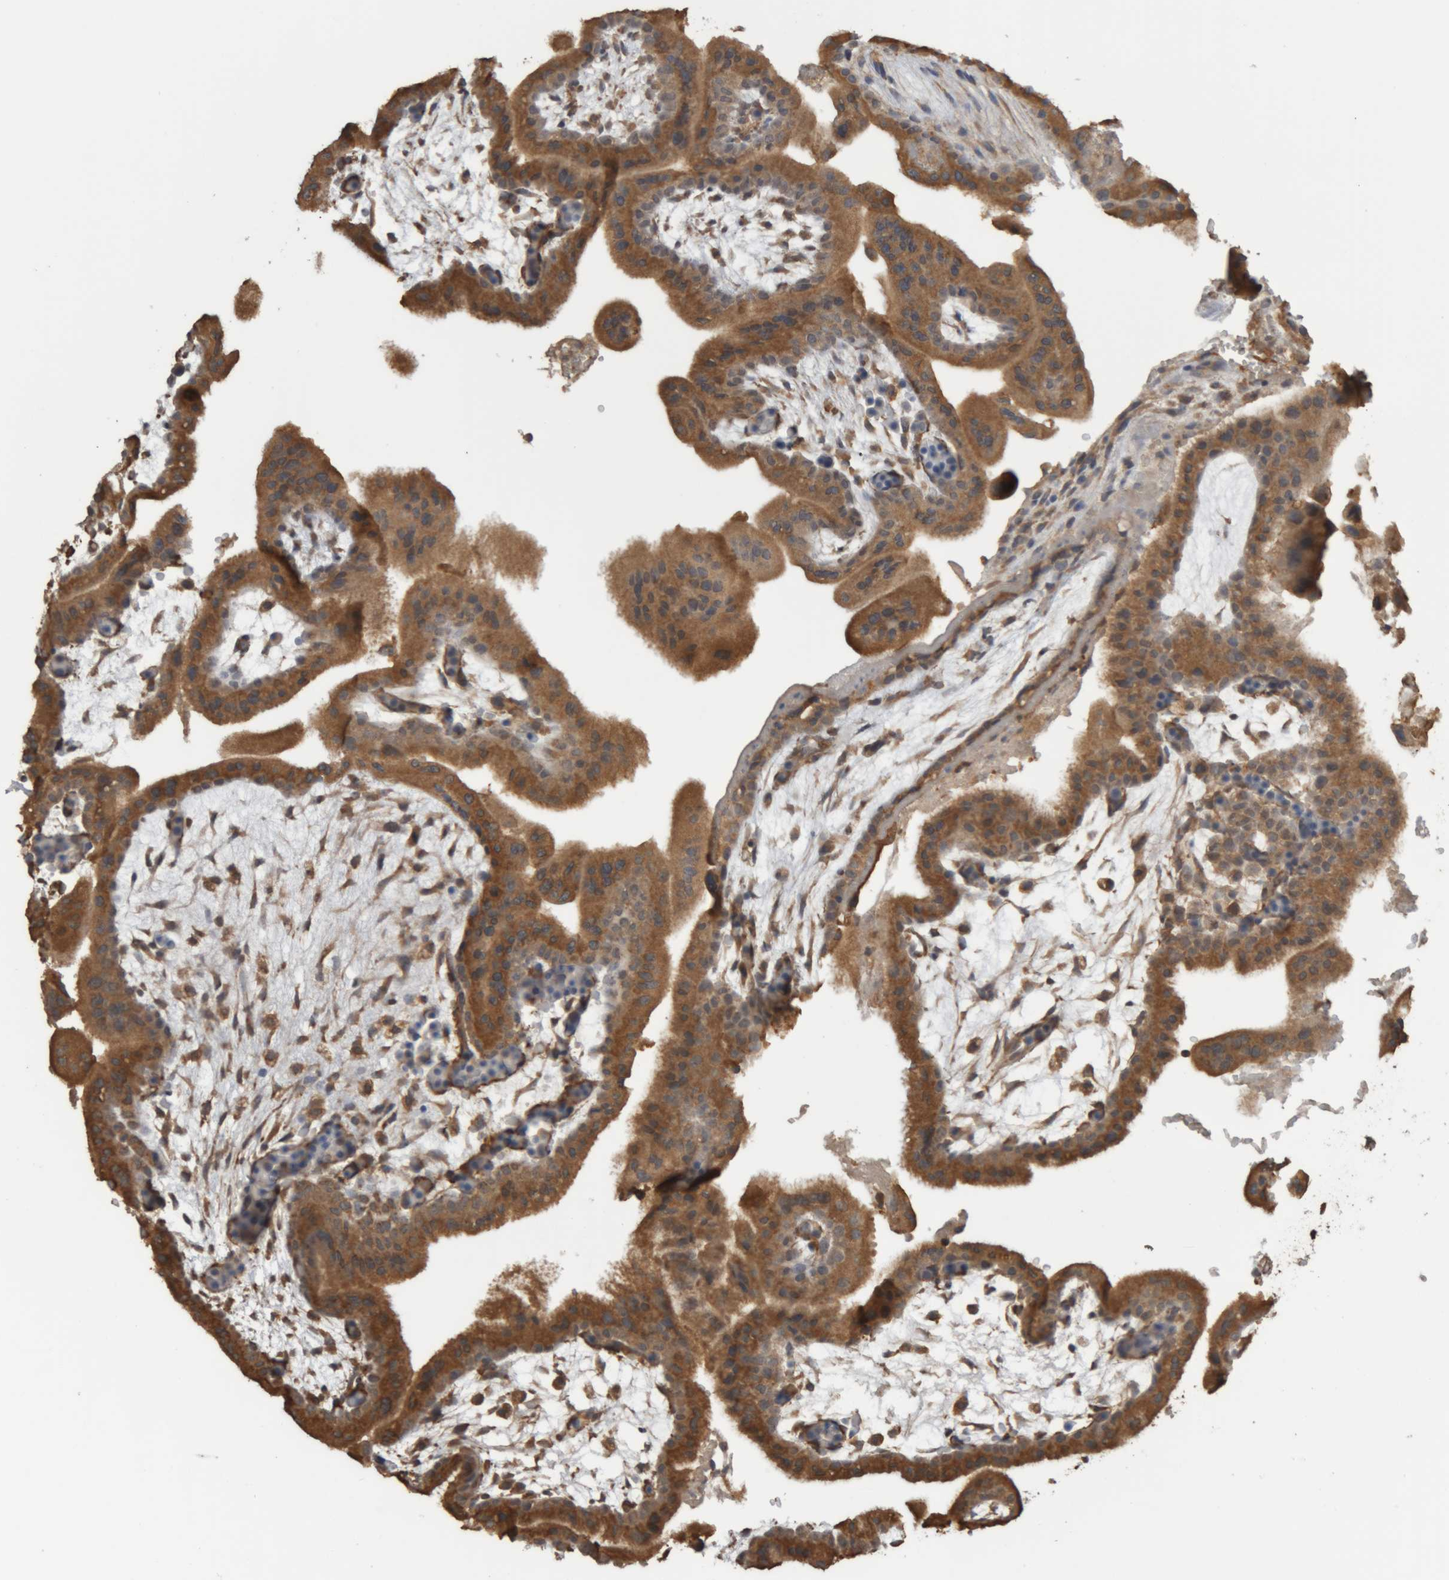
{"staining": {"intensity": "moderate", "quantity": ">75%", "location": "cytoplasmic/membranous"}, "tissue": "placenta", "cell_type": "Decidual cells", "image_type": "normal", "snomed": [{"axis": "morphology", "description": "Normal tissue, NOS"}, {"axis": "topography", "description": "Placenta"}], "caption": "Human placenta stained with a brown dye shows moderate cytoplasmic/membranous positive expression in approximately >75% of decidual cells.", "gene": "TMED7", "patient": {"sex": "female", "age": 35}}